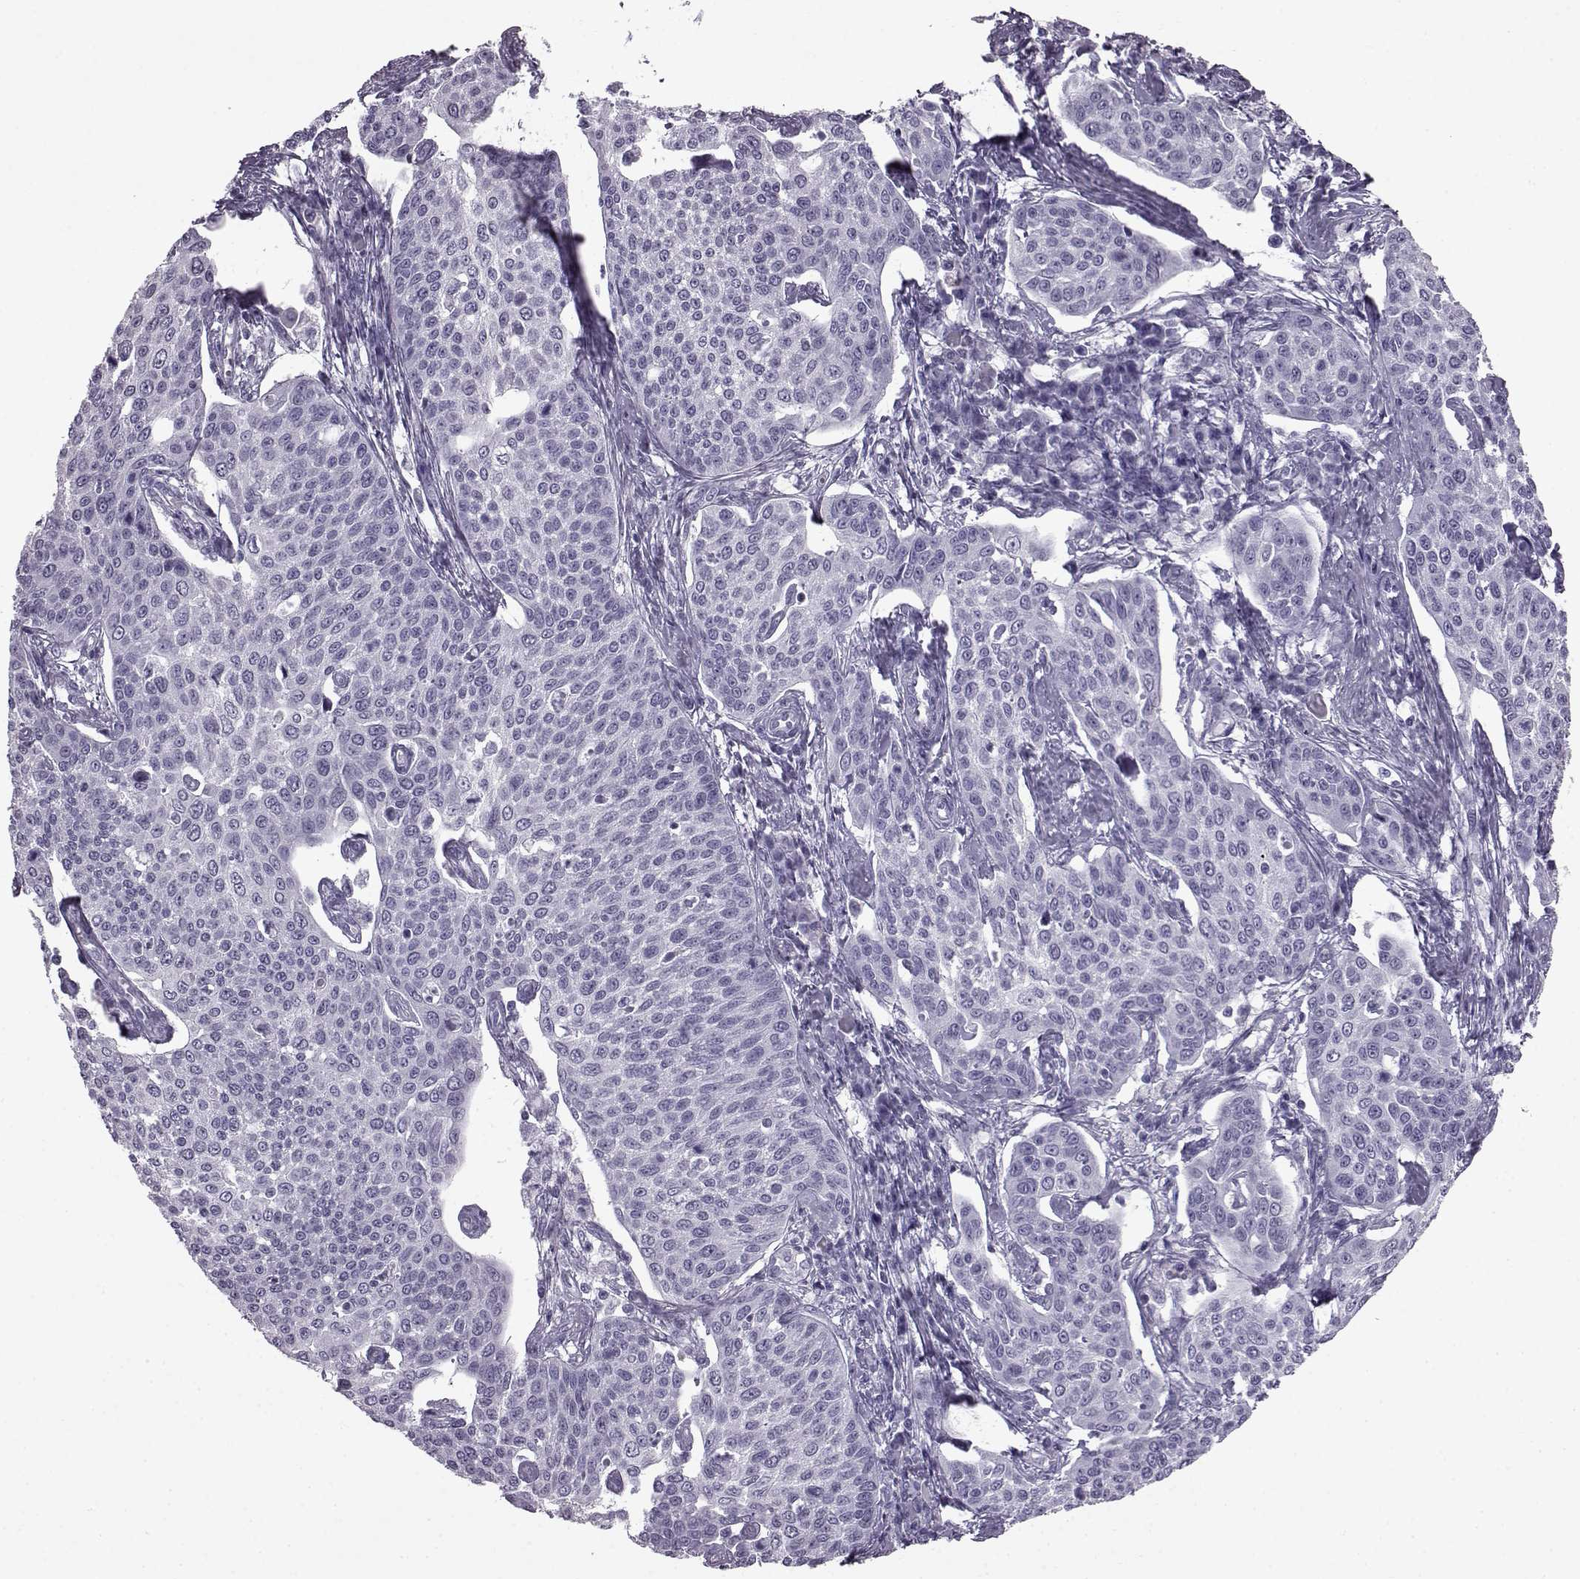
{"staining": {"intensity": "negative", "quantity": "none", "location": "none"}, "tissue": "cervical cancer", "cell_type": "Tumor cells", "image_type": "cancer", "snomed": [{"axis": "morphology", "description": "Squamous cell carcinoma, NOS"}, {"axis": "topography", "description": "Cervix"}], "caption": "This image is of squamous cell carcinoma (cervical) stained with immunohistochemistry to label a protein in brown with the nuclei are counter-stained blue. There is no expression in tumor cells. Nuclei are stained in blue.", "gene": "SLC28A2", "patient": {"sex": "female", "age": 34}}